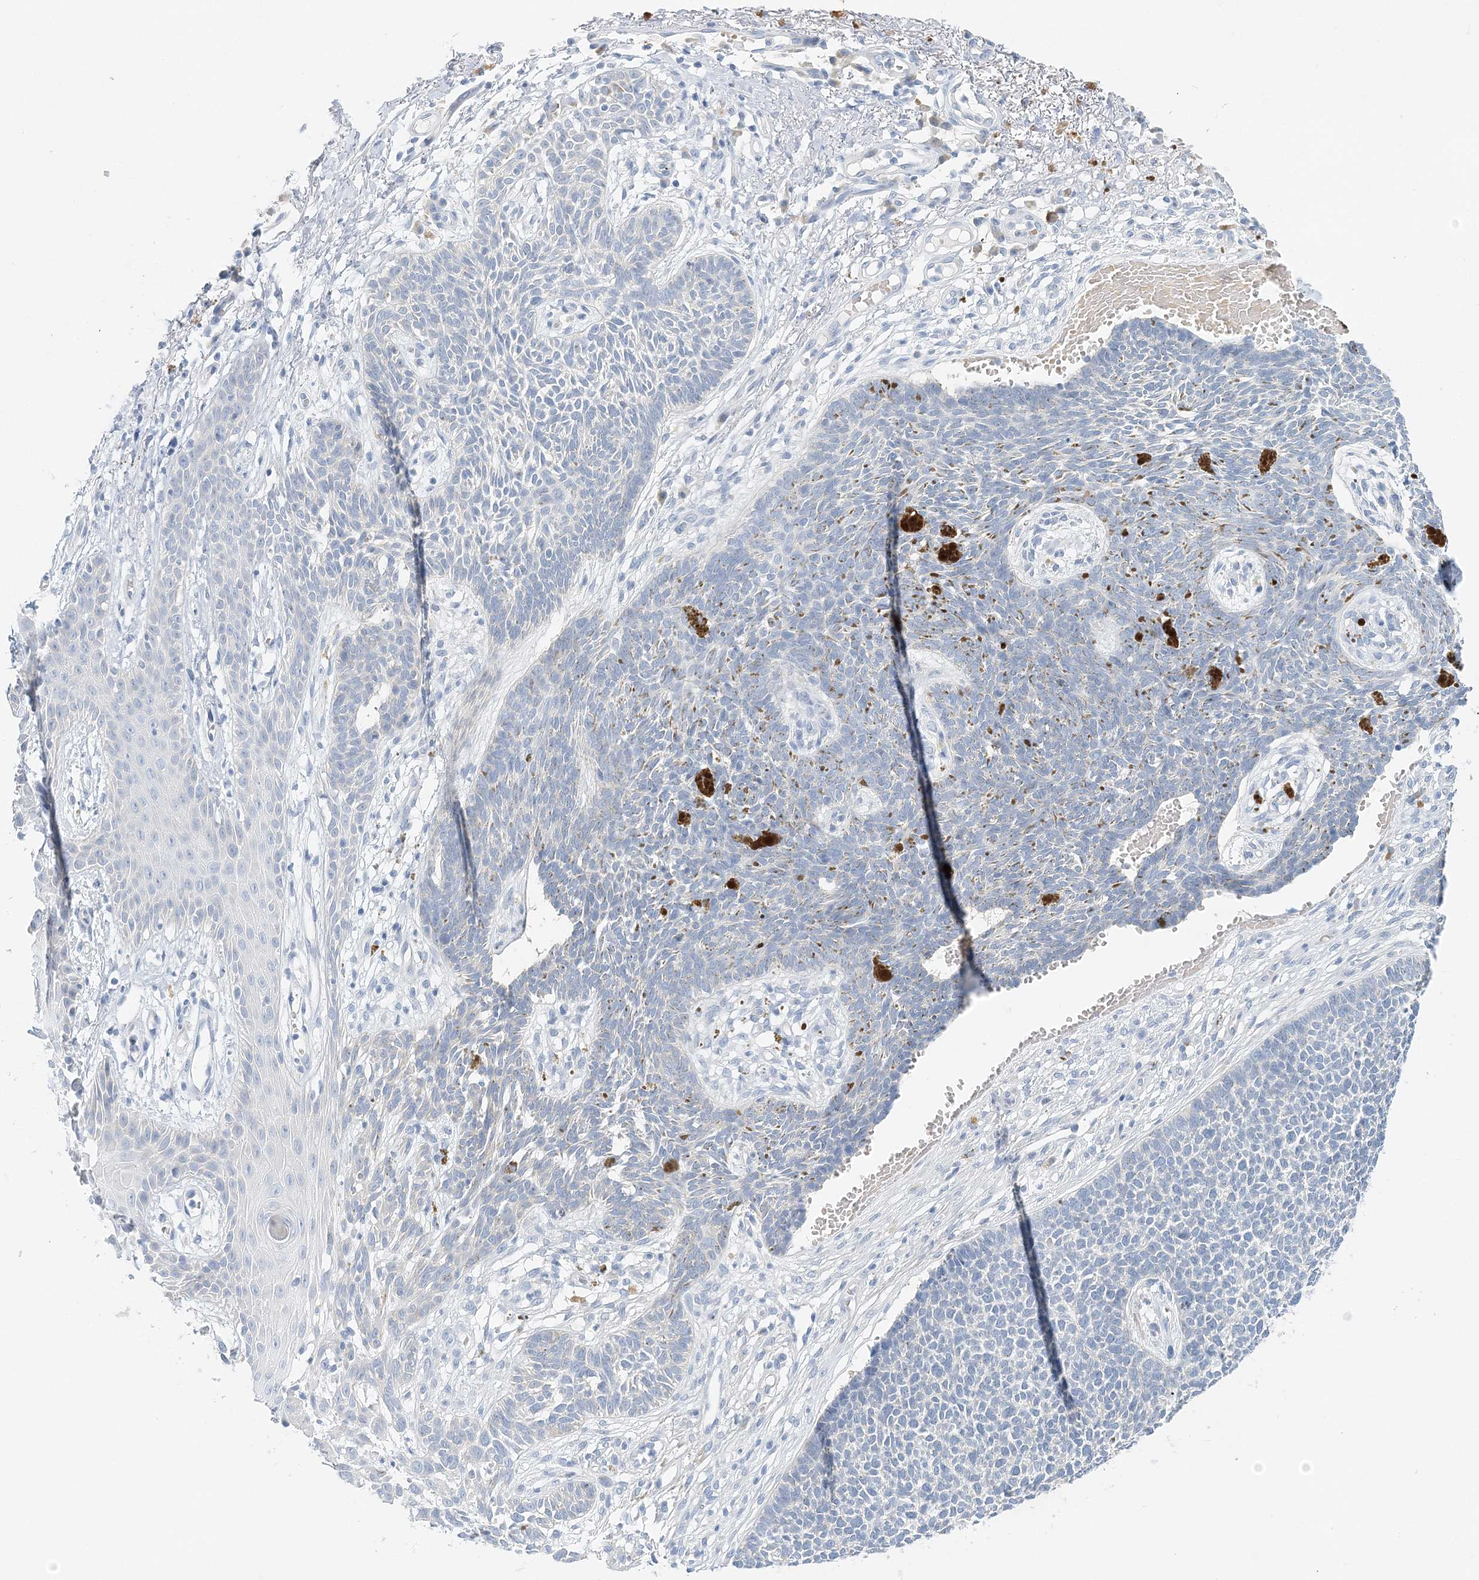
{"staining": {"intensity": "negative", "quantity": "none", "location": "none"}, "tissue": "skin cancer", "cell_type": "Tumor cells", "image_type": "cancer", "snomed": [{"axis": "morphology", "description": "Basal cell carcinoma"}, {"axis": "topography", "description": "Skin"}], "caption": "Protein analysis of skin cancer (basal cell carcinoma) exhibits no significant positivity in tumor cells.", "gene": "VILL", "patient": {"sex": "female", "age": 84}}